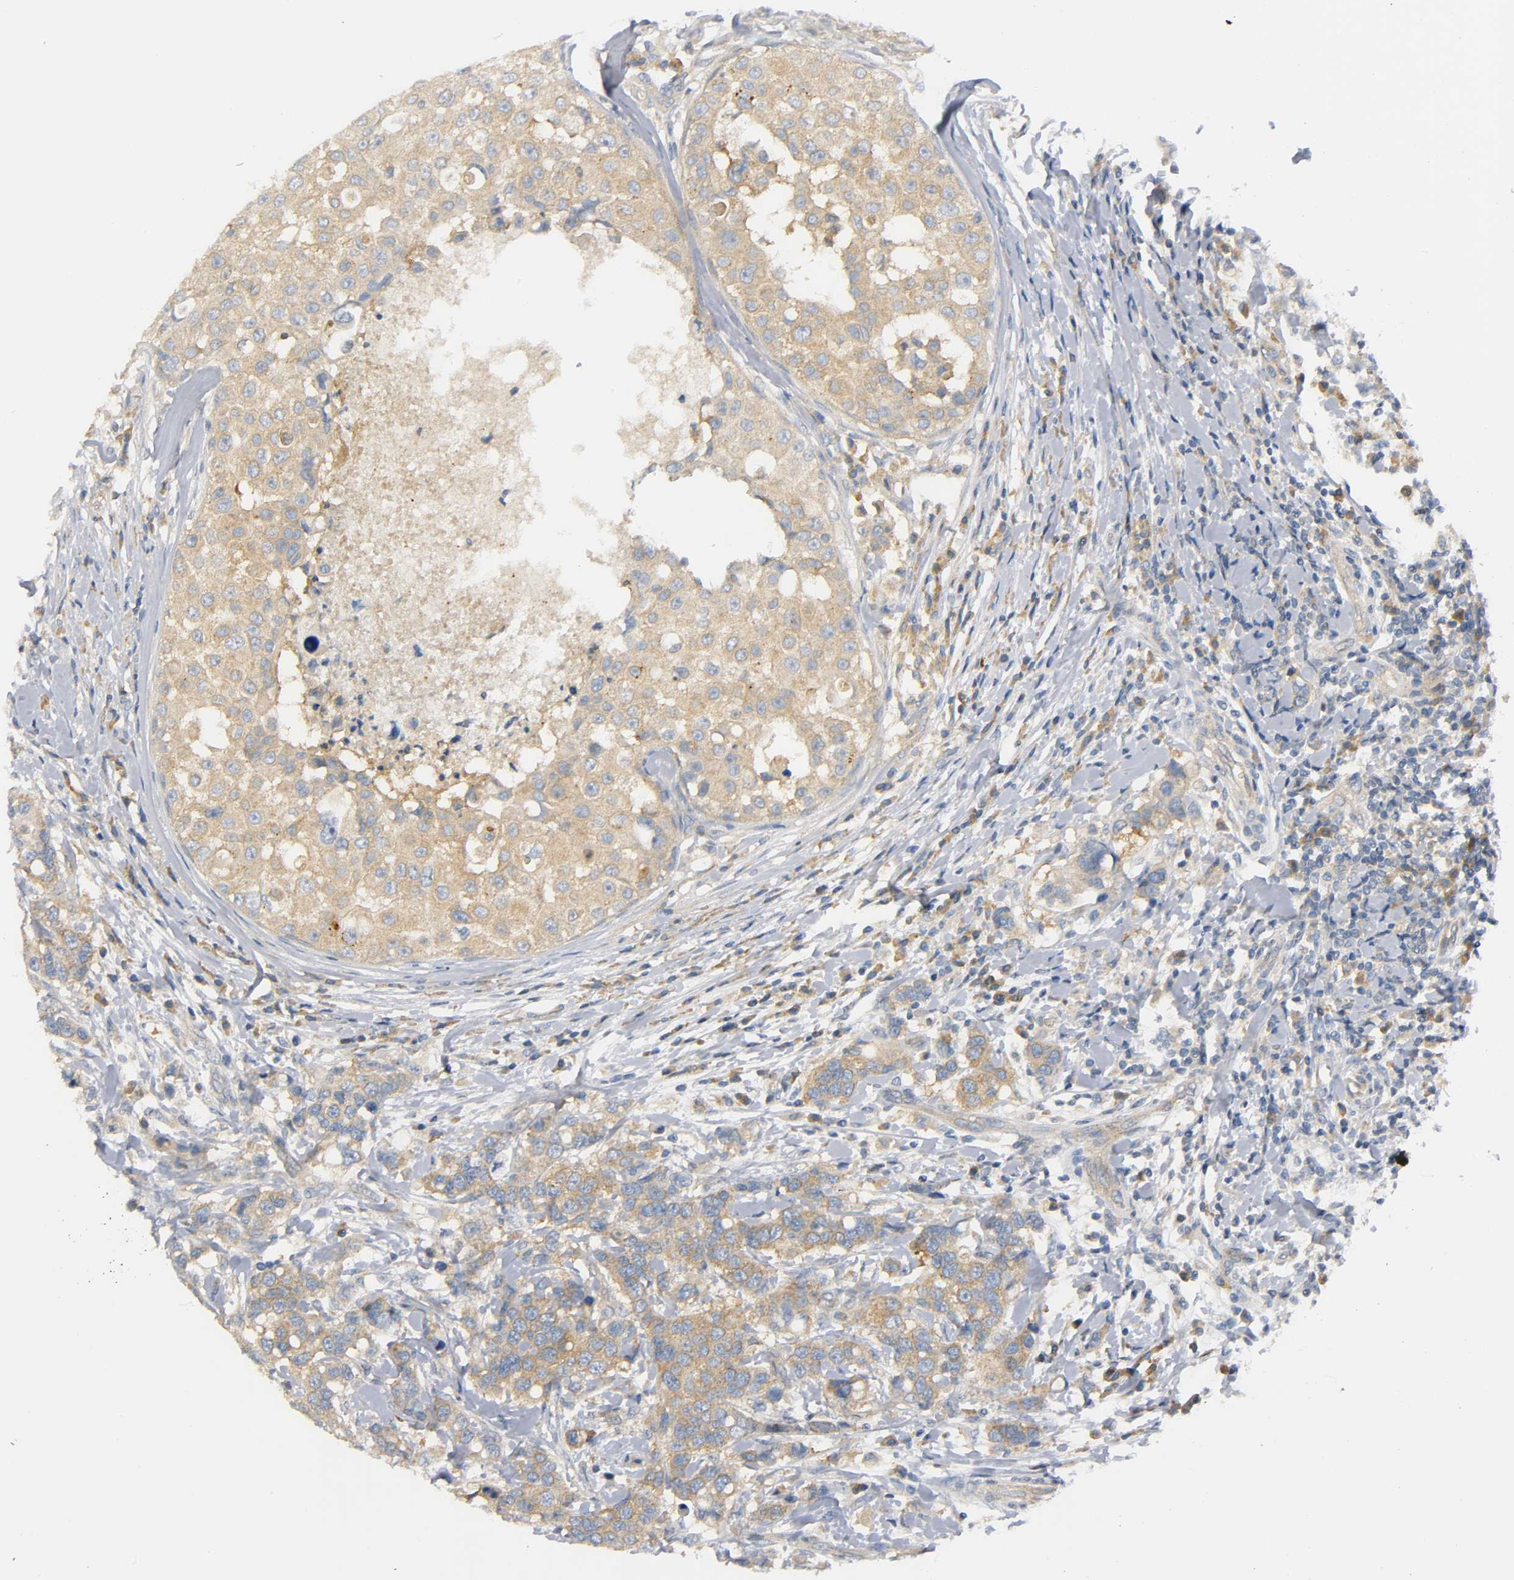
{"staining": {"intensity": "moderate", "quantity": ">75%", "location": "cytoplasmic/membranous"}, "tissue": "breast cancer", "cell_type": "Tumor cells", "image_type": "cancer", "snomed": [{"axis": "morphology", "description": "Duct carcinoma"}, {"axis": "topography", "description": "Breast"}], "caption": "An image of infiltrating ductal carcinoma (breast) stained for a protein reveals moderate cytoplasmic/membranous brown staining in tumor cells.", "gene": "HDAC6", "patient": {"sex": "female", "age": 27}}